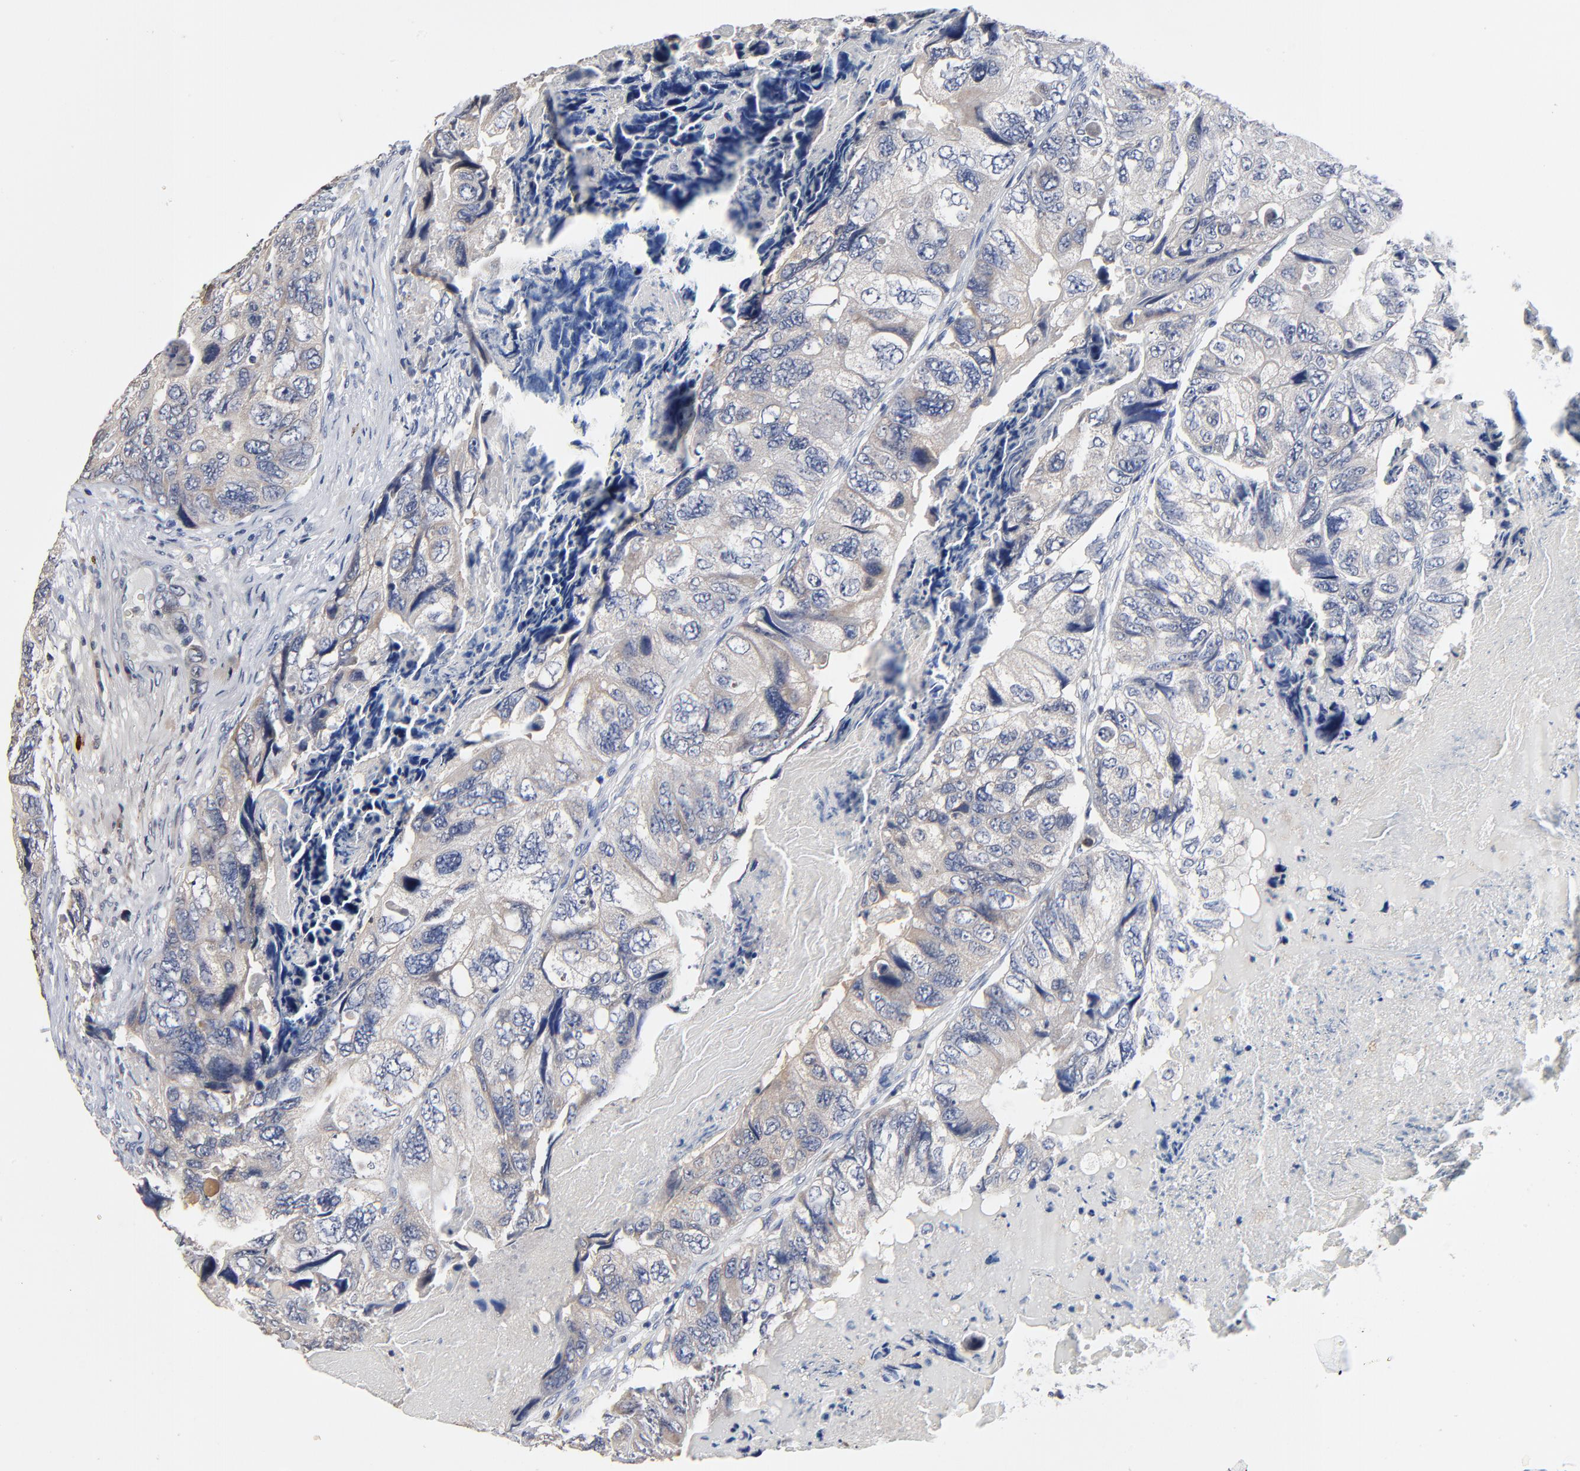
{"staining": {"intensity": "weak", "quantity": "25%-75%", "location": "cytoplasmic/membranous"}, "tissue": "colorectal cancer", "cell_type": "Tumor cells", "image_type": "cancer", "snomed": [{"axis": "morphology", "description": "Adenocarcinoma, NOS"}, {"axis": "topography", "description": "Rectum"}], "caption": "IHC photomicrograph of human colorectal cancer stained for a protein (brown), which displays low levels of weak cytoplasmic/membranous positivity in approximately 25%-75% of tumor cells.", "gene": "FBXL5", "patient": {"sex": "female", "age": 82}}